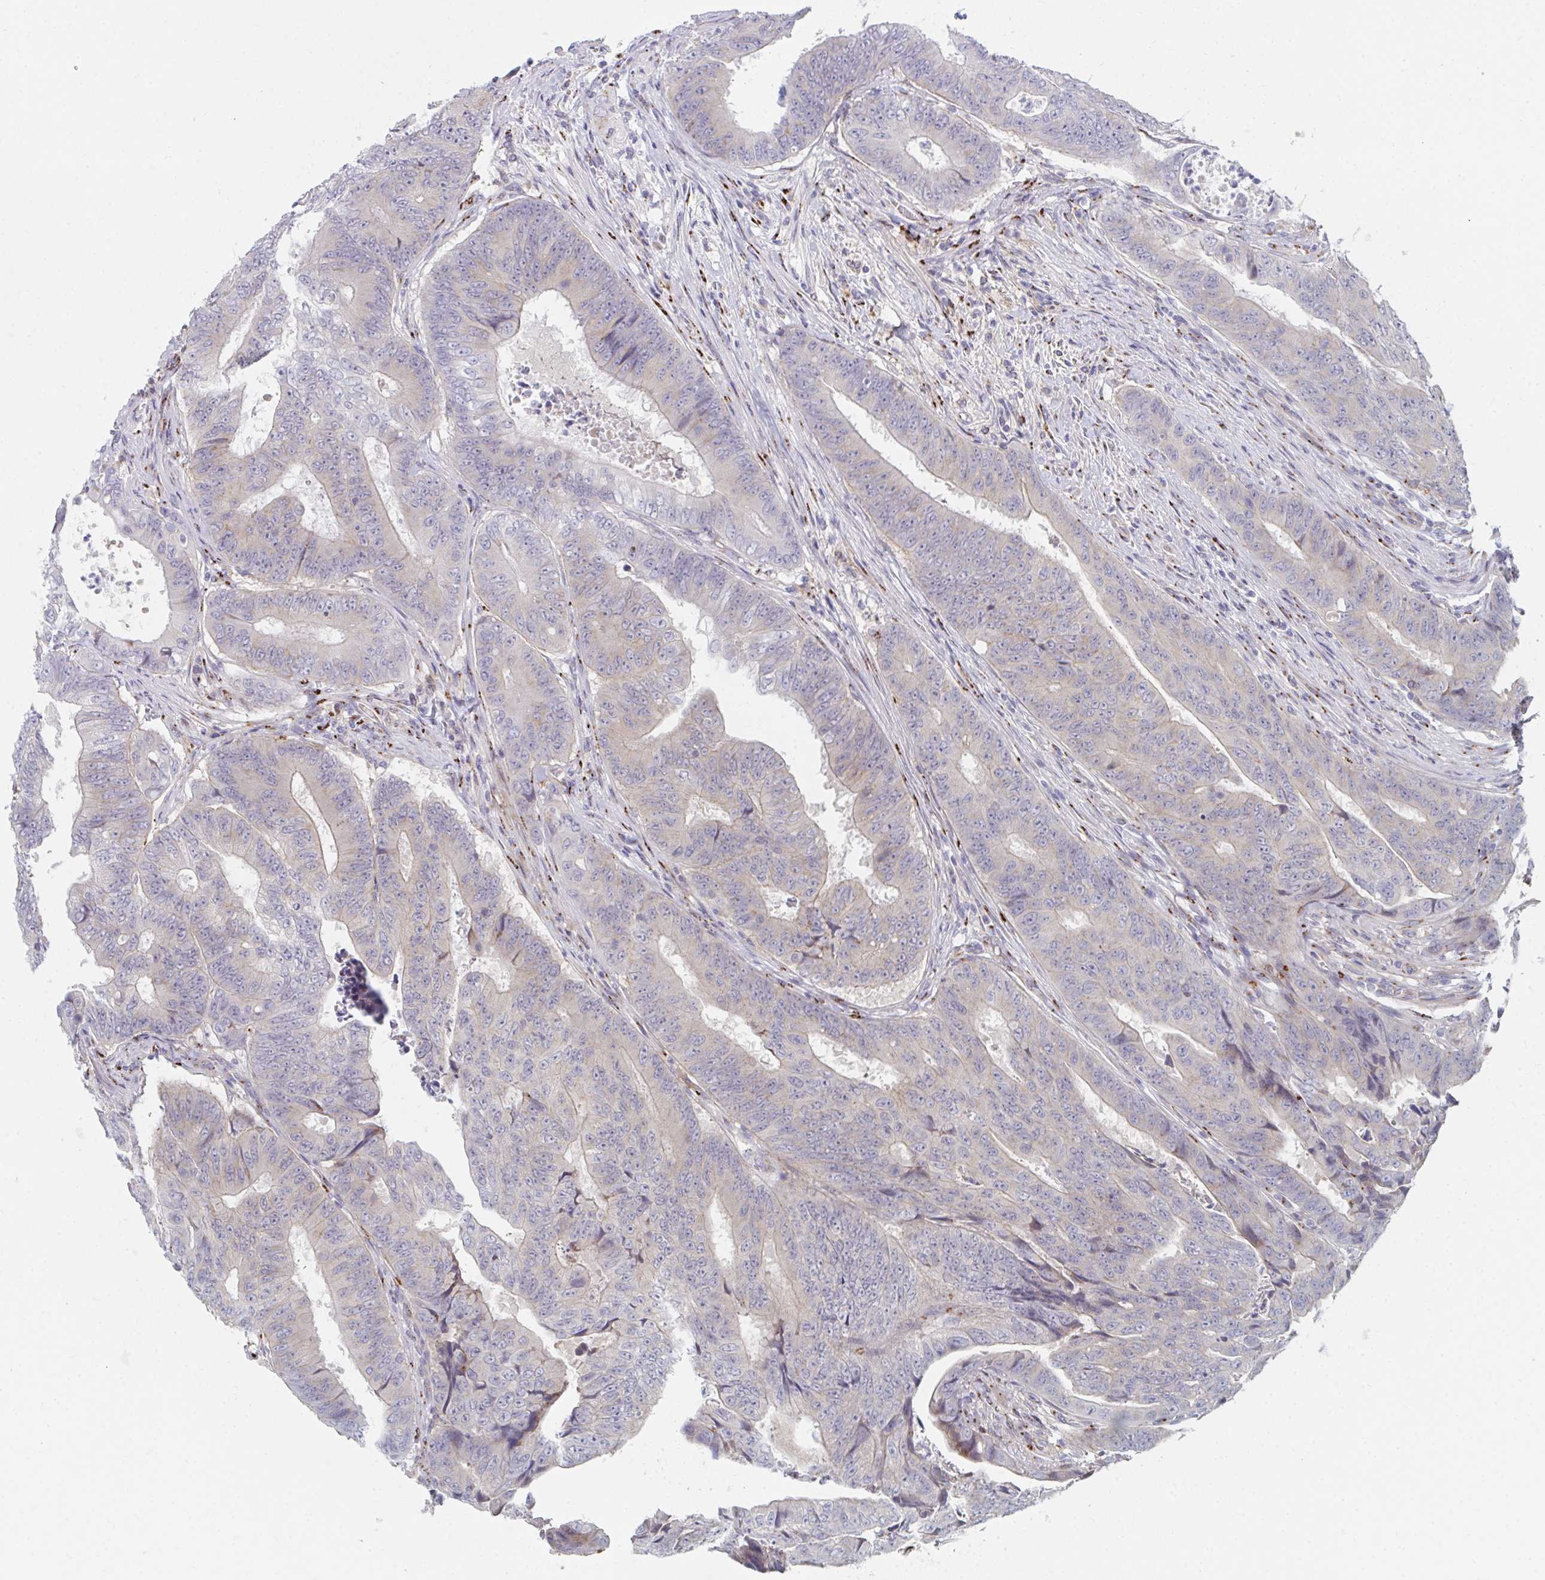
{"staining": {"intensity": "weak", "quantity": "<25%", "location": "cytoplasmic/membranous"}, "tissue": "colorectal cancer", "cell_type": "Tumor cells", "image_type": "cancer", "snomed": [{"axis": "morphology", "description": "Adenocarcinoma, NOS"}, {"axis": "topography", "description": "Colon"}], "caption": "High magnification brightfield microscopy of adenocarcinoma (colorectal) stained with DAB (brown) and counterstained with hematoxylin (blue): tumor cells show no significant positivity.", "gene": "PSMG1", "patient": {"sex": "female", "age": 48}}